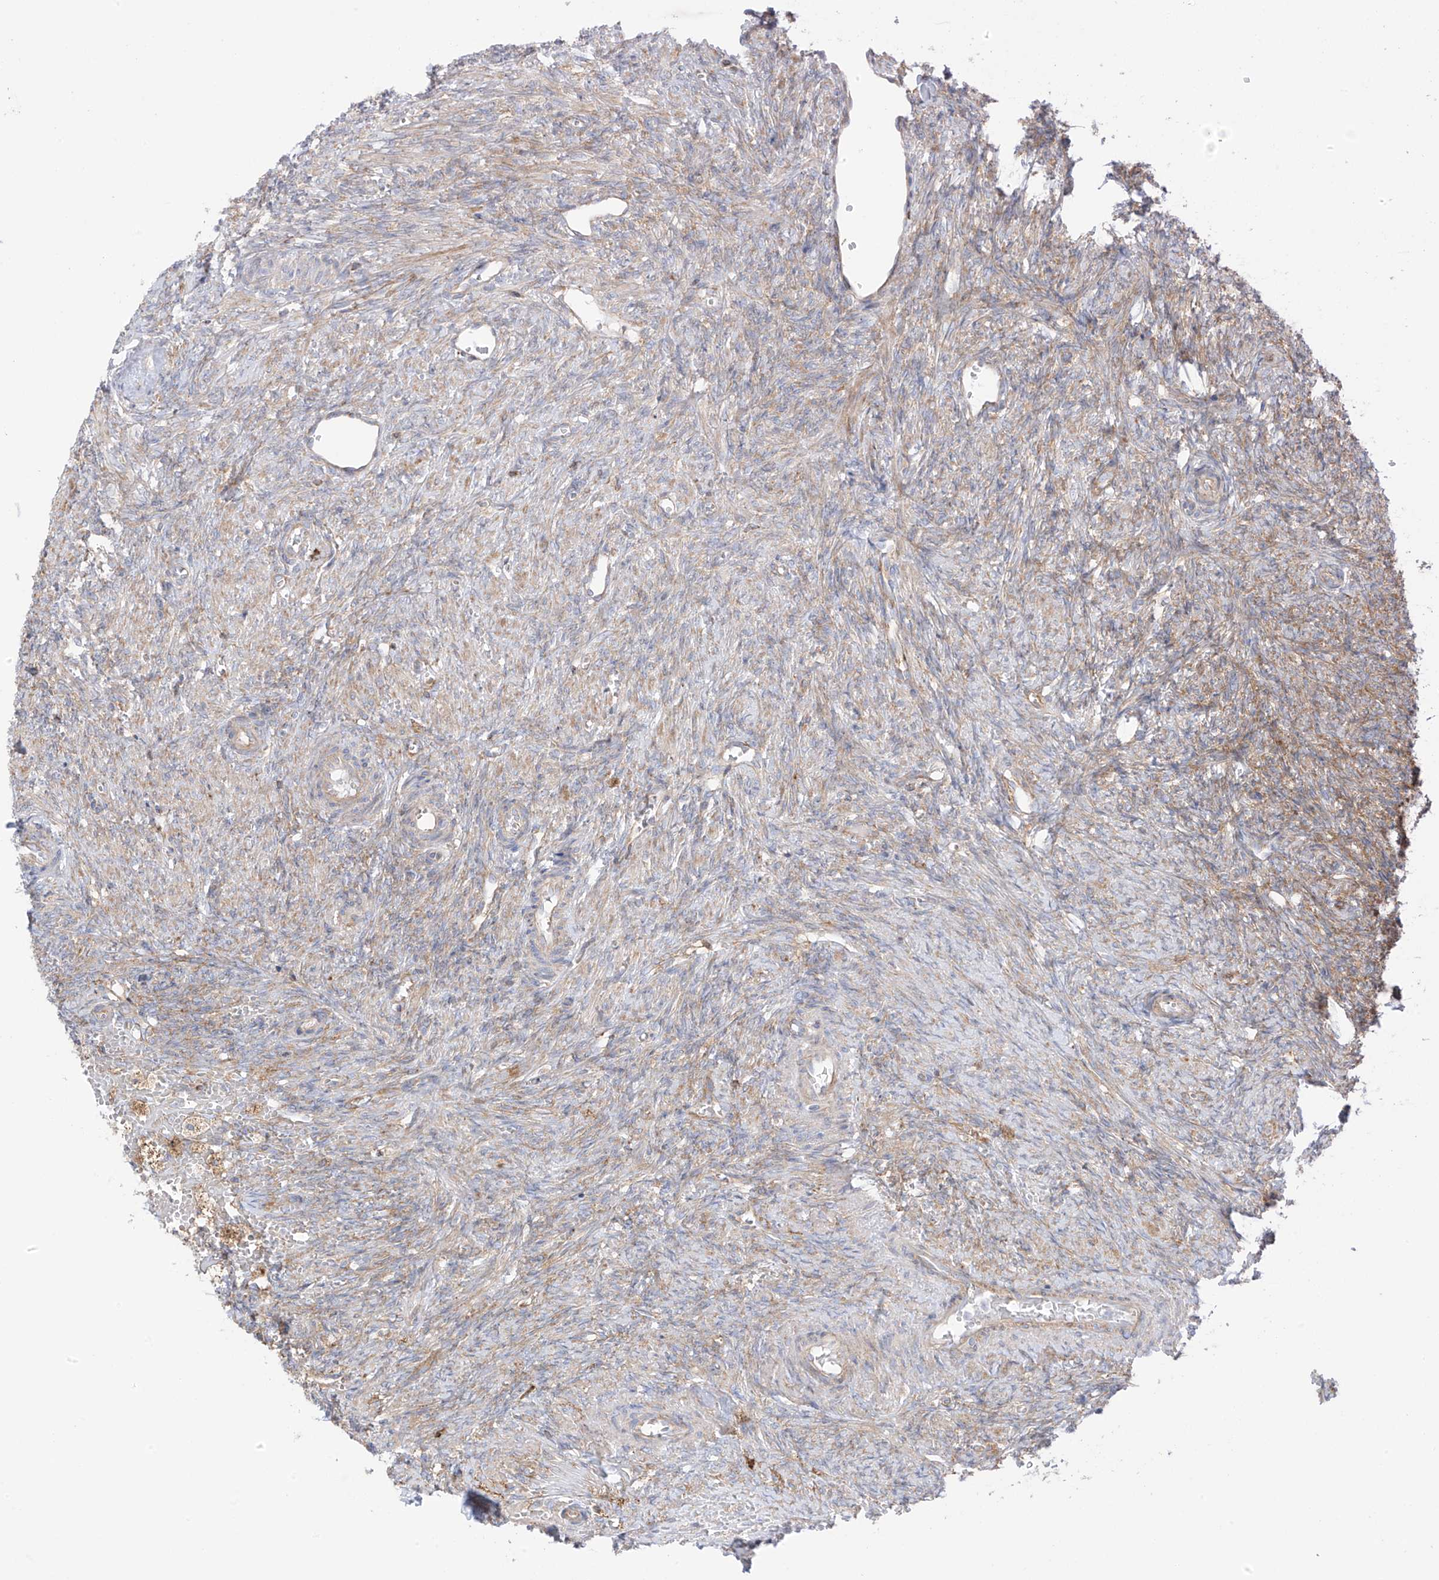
{"staining": {"intensity": "moderate", "quantity": "25%-75%", "location": "cytoplasmic/membranous"}, "tissue": "ovary", "cell_type": "Ovarian stroma cells", "image_type": "normal", "snomed": [{"axis": "morphology", "description": "Normal tissue, NOS"}, {"axis": "topography", "description": "Ovary"}], "caption": "The micrograph reveals a brown stain indicating the presence of a protein in the cytoplasmic/membranous of ovarian stroma cells in ovary. (Brightfield microscopy of DAB IHC at high magnification).", "gene": "XKR3", "patient": {"sex": "female", "age": 41}}